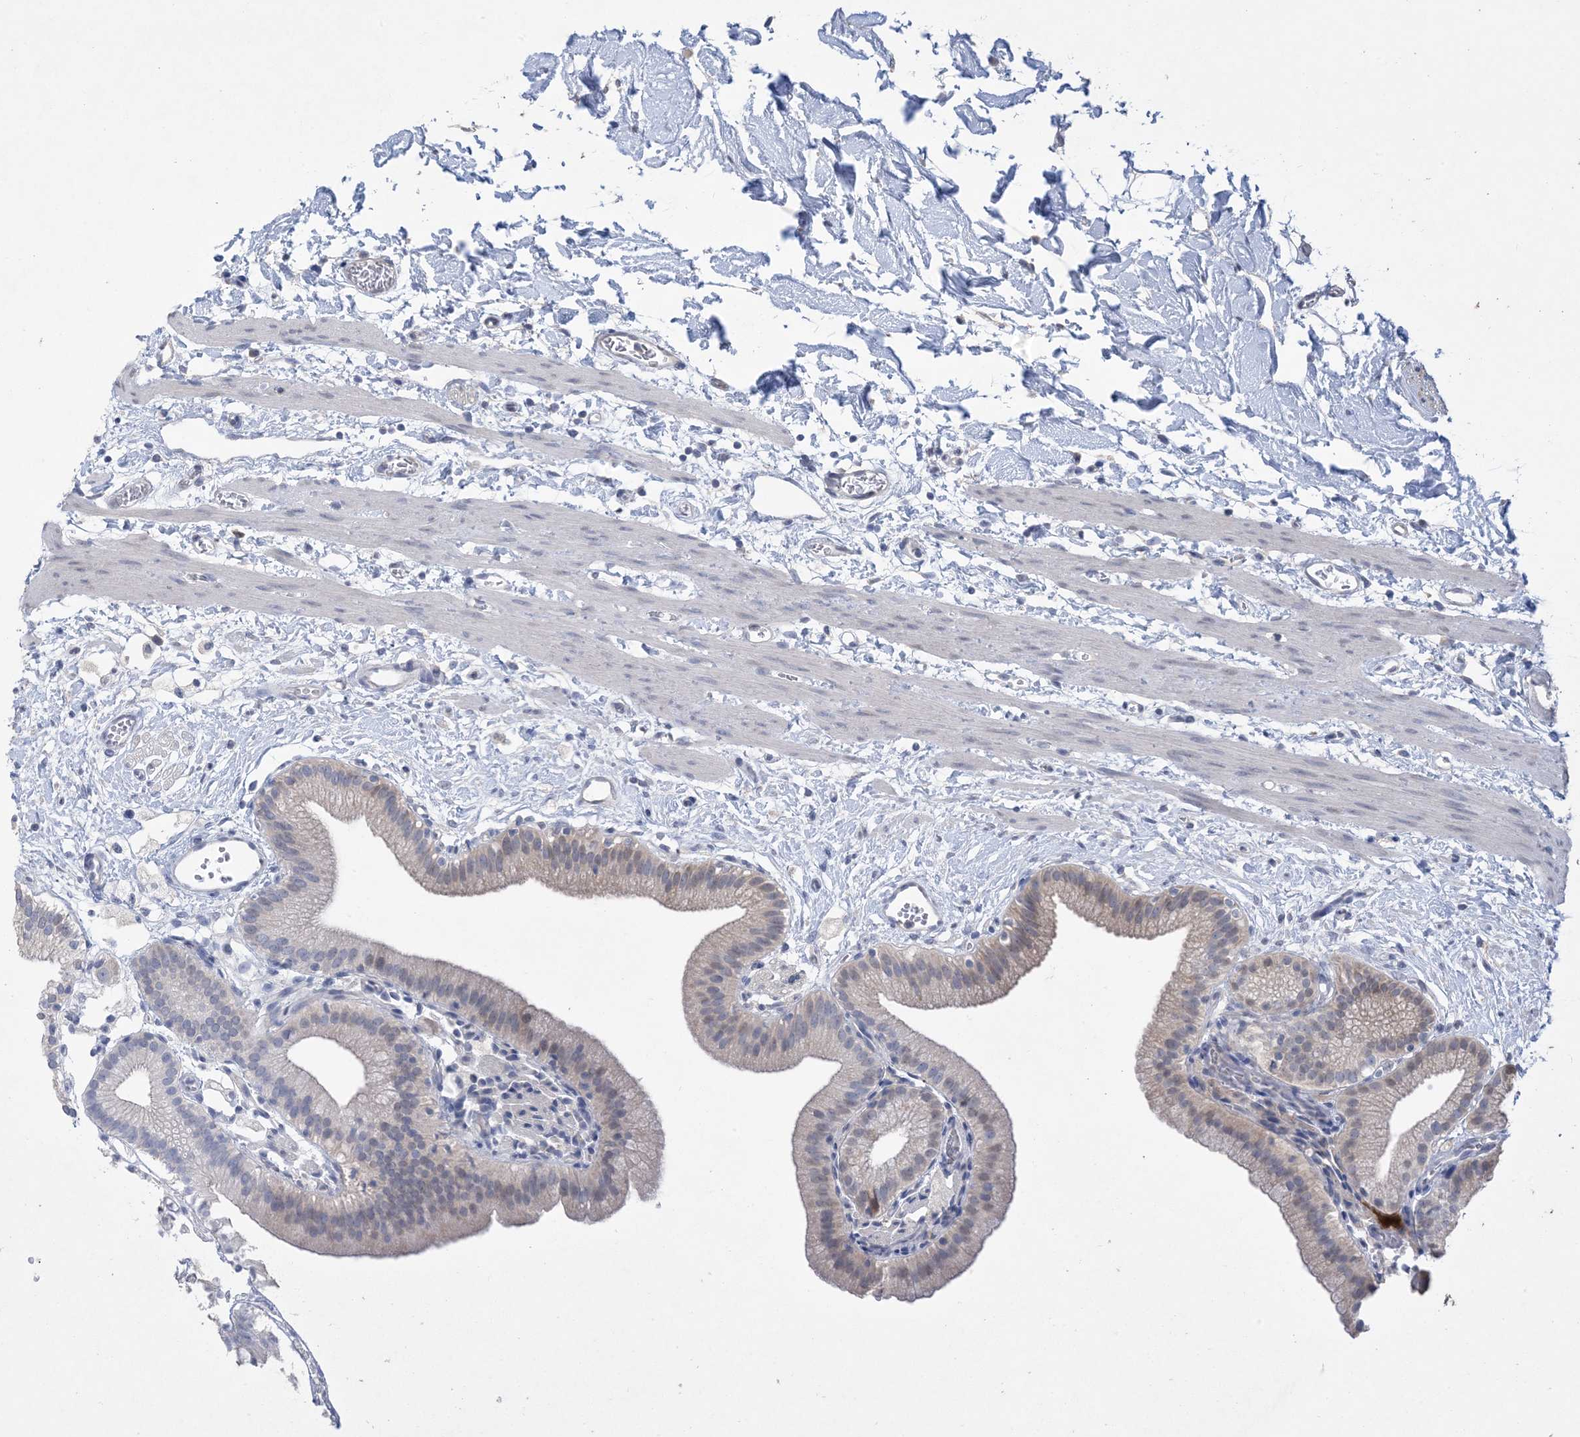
{"staining": {"intensity": "moderate", "quantity": "25%-75%", "location": "cytoplasmic/membranous,nuclear"}, "tissue": "gallbladder", "cell_type": "Glandular cells", "image_type": "normal", "snomed": [{"axis": "morphology", "description": "Normal tissue, NOS"}, {"axis": "topography", "description": "Gallbladder"}], "caption": "A brown stain highlights moderate cytoplasmic/membranous,nuclear positivity of a protein in glandular cells of unremarkable human gallbladder.", "gene": "HMGCS1", "patient": {"sex": "male", "age": 55}}